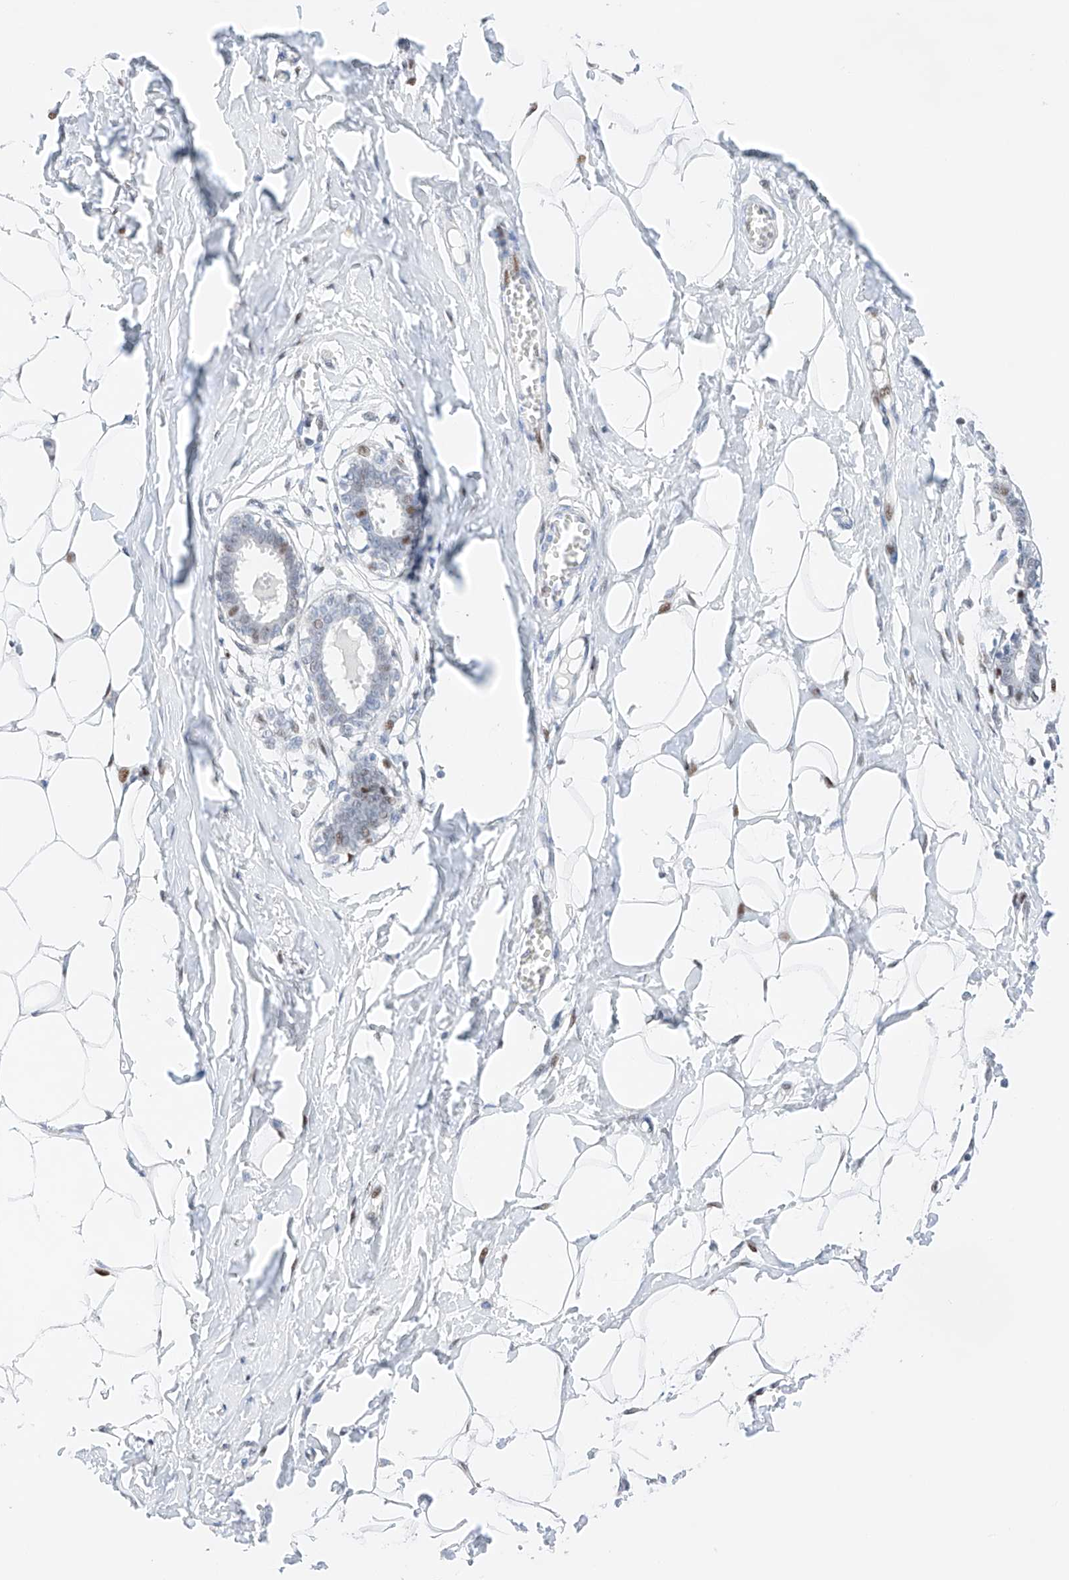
{"staining": {"intensity": "moderate", "quantity": ">75%", "location": "nuclear"}, "tissue": "breast", "cell_type": "Adipocytes", "image_type": "normal", "snomed": [{"axis": "morphology", "description": "Normal tissue, NOS"}, {"axis": "topography", "description": "Breast"}], "caption": "Protein expression analysis of normal breast reveals moderate nuclear expression in about >75% of adipocytes.", "gene": "NT5C3B", "patient": {"sex": "female", "age": 27}}